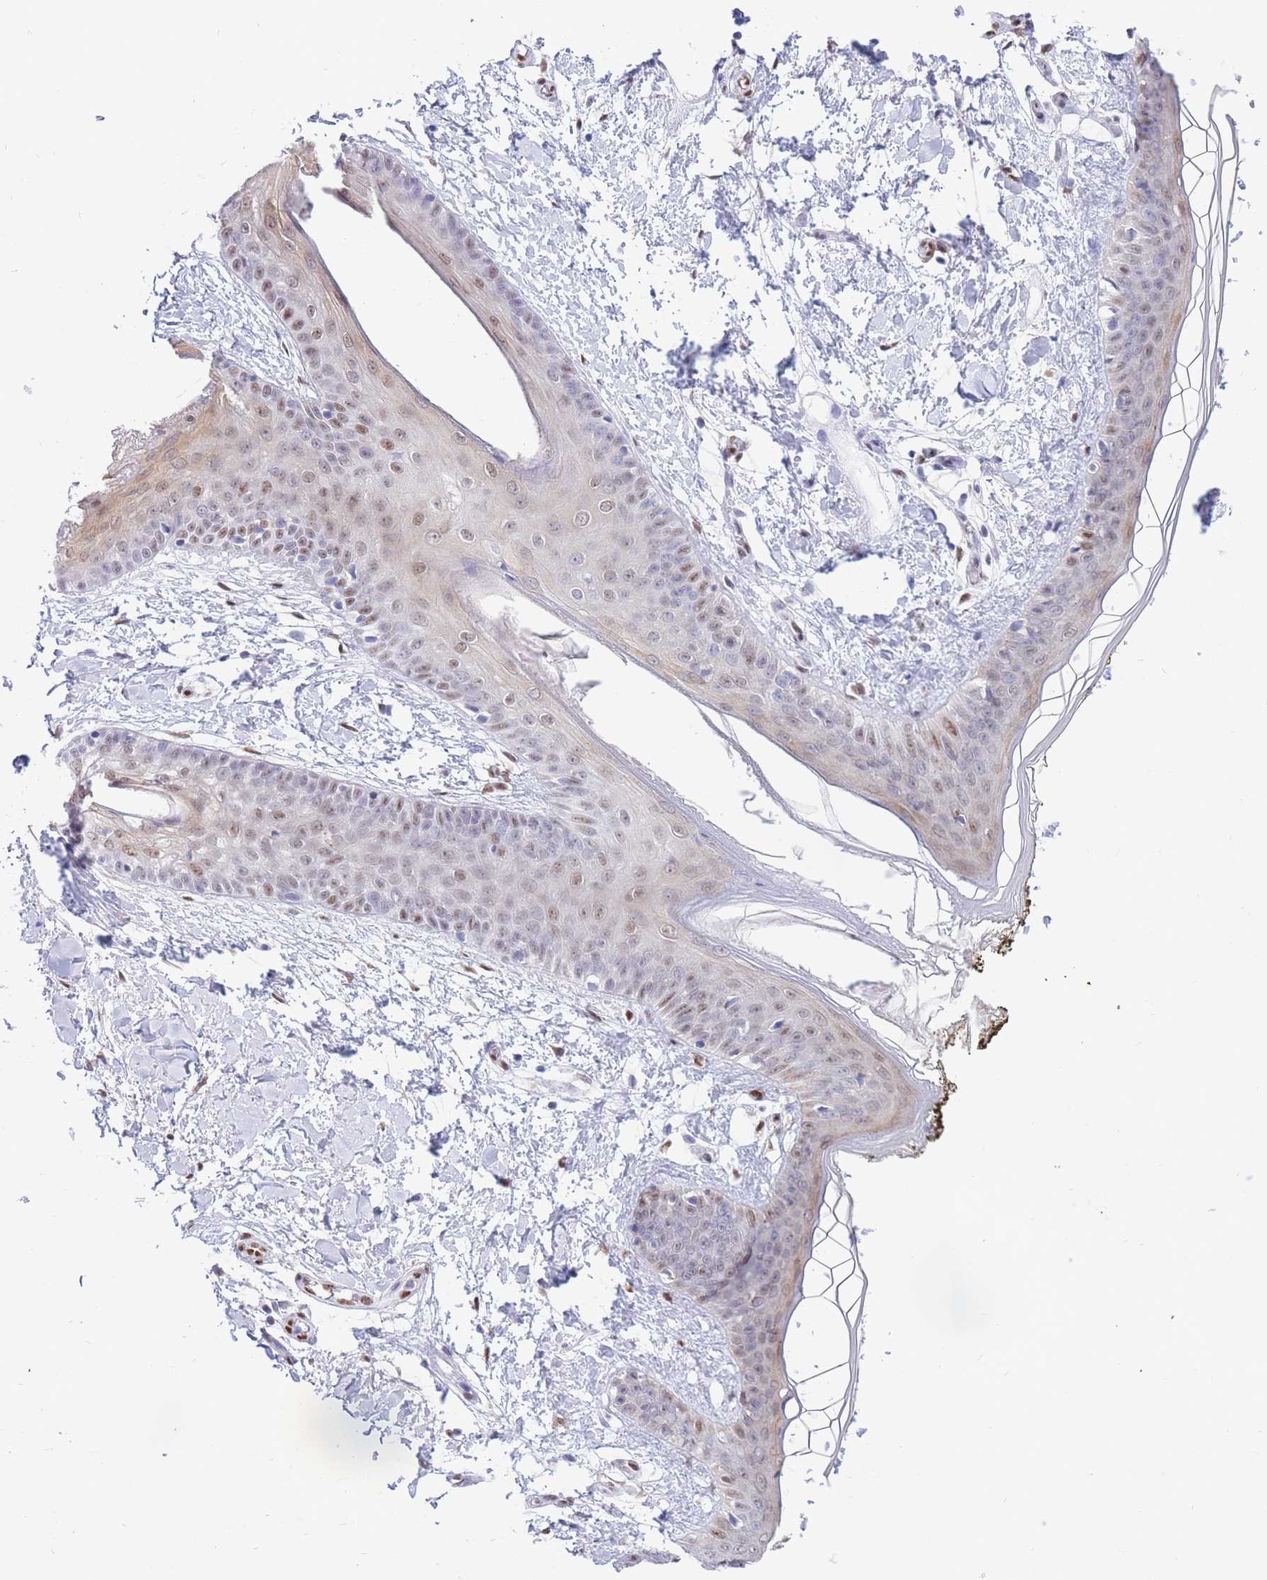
{"staining": {"intensity": "moderate", "quantity": "<25%", "location": "nuclear"}, "tissue": "skin", "cell_type": "Fibroblasts", "image_type": "normal", "snomed": [{"axis": "morphology", "description": "Normal tissue, NOS"}, {"axis": "topography", "description": "Skin"}], "caption": "Skin stained for a protein shows moderate nuclear positivity in fibroblasts. The staining was performed using DAB to visualize the protein expression in brown, while the nuclei were stained in blue with hematoxylin (Magnification: 20x).", "gene": "FAM153A", "patient": {"sex": "female", "age": 34}}